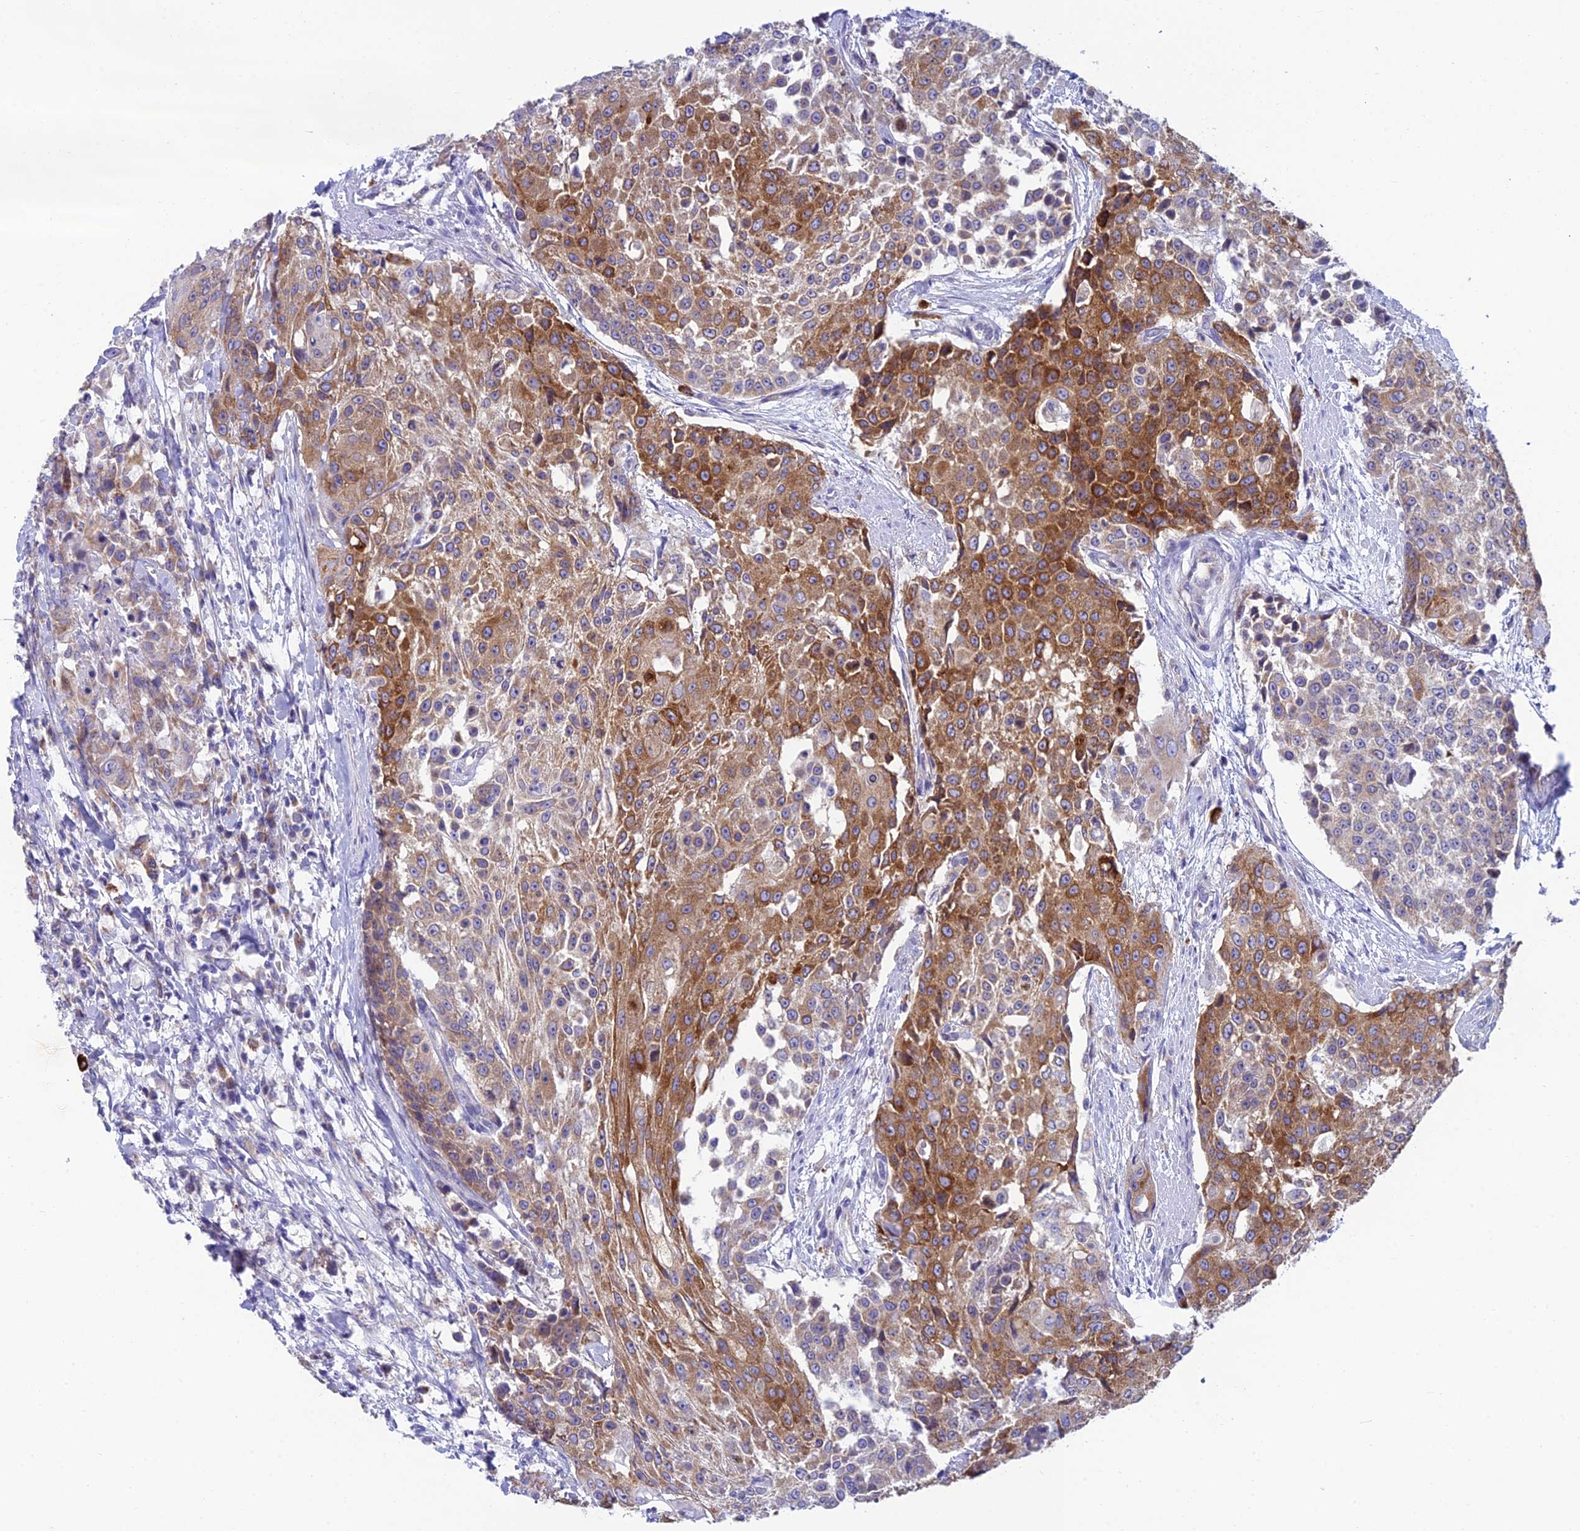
{"staining": {"intensity": "moderate", "quantity": "25%-75%", "location": "cytoplasmic/membranous"}, "tissue": "urothelial cancer", "cell_type": "Tumor cells", "image_type": "cancer", "snomed": [{"axis": "morphology", "description": "Urothelial carcinoma, High grade"}, {"axis": "topography", "description": "Urinary bladder"}], "caption": "A medium amount of moderate cytoplasmic/membranous positivity is seen in about 25%-75% of tumor cells in urothelial cancer tissue.", "gene": "REEP4", "patient": {"sex": "female", "age": 63}}